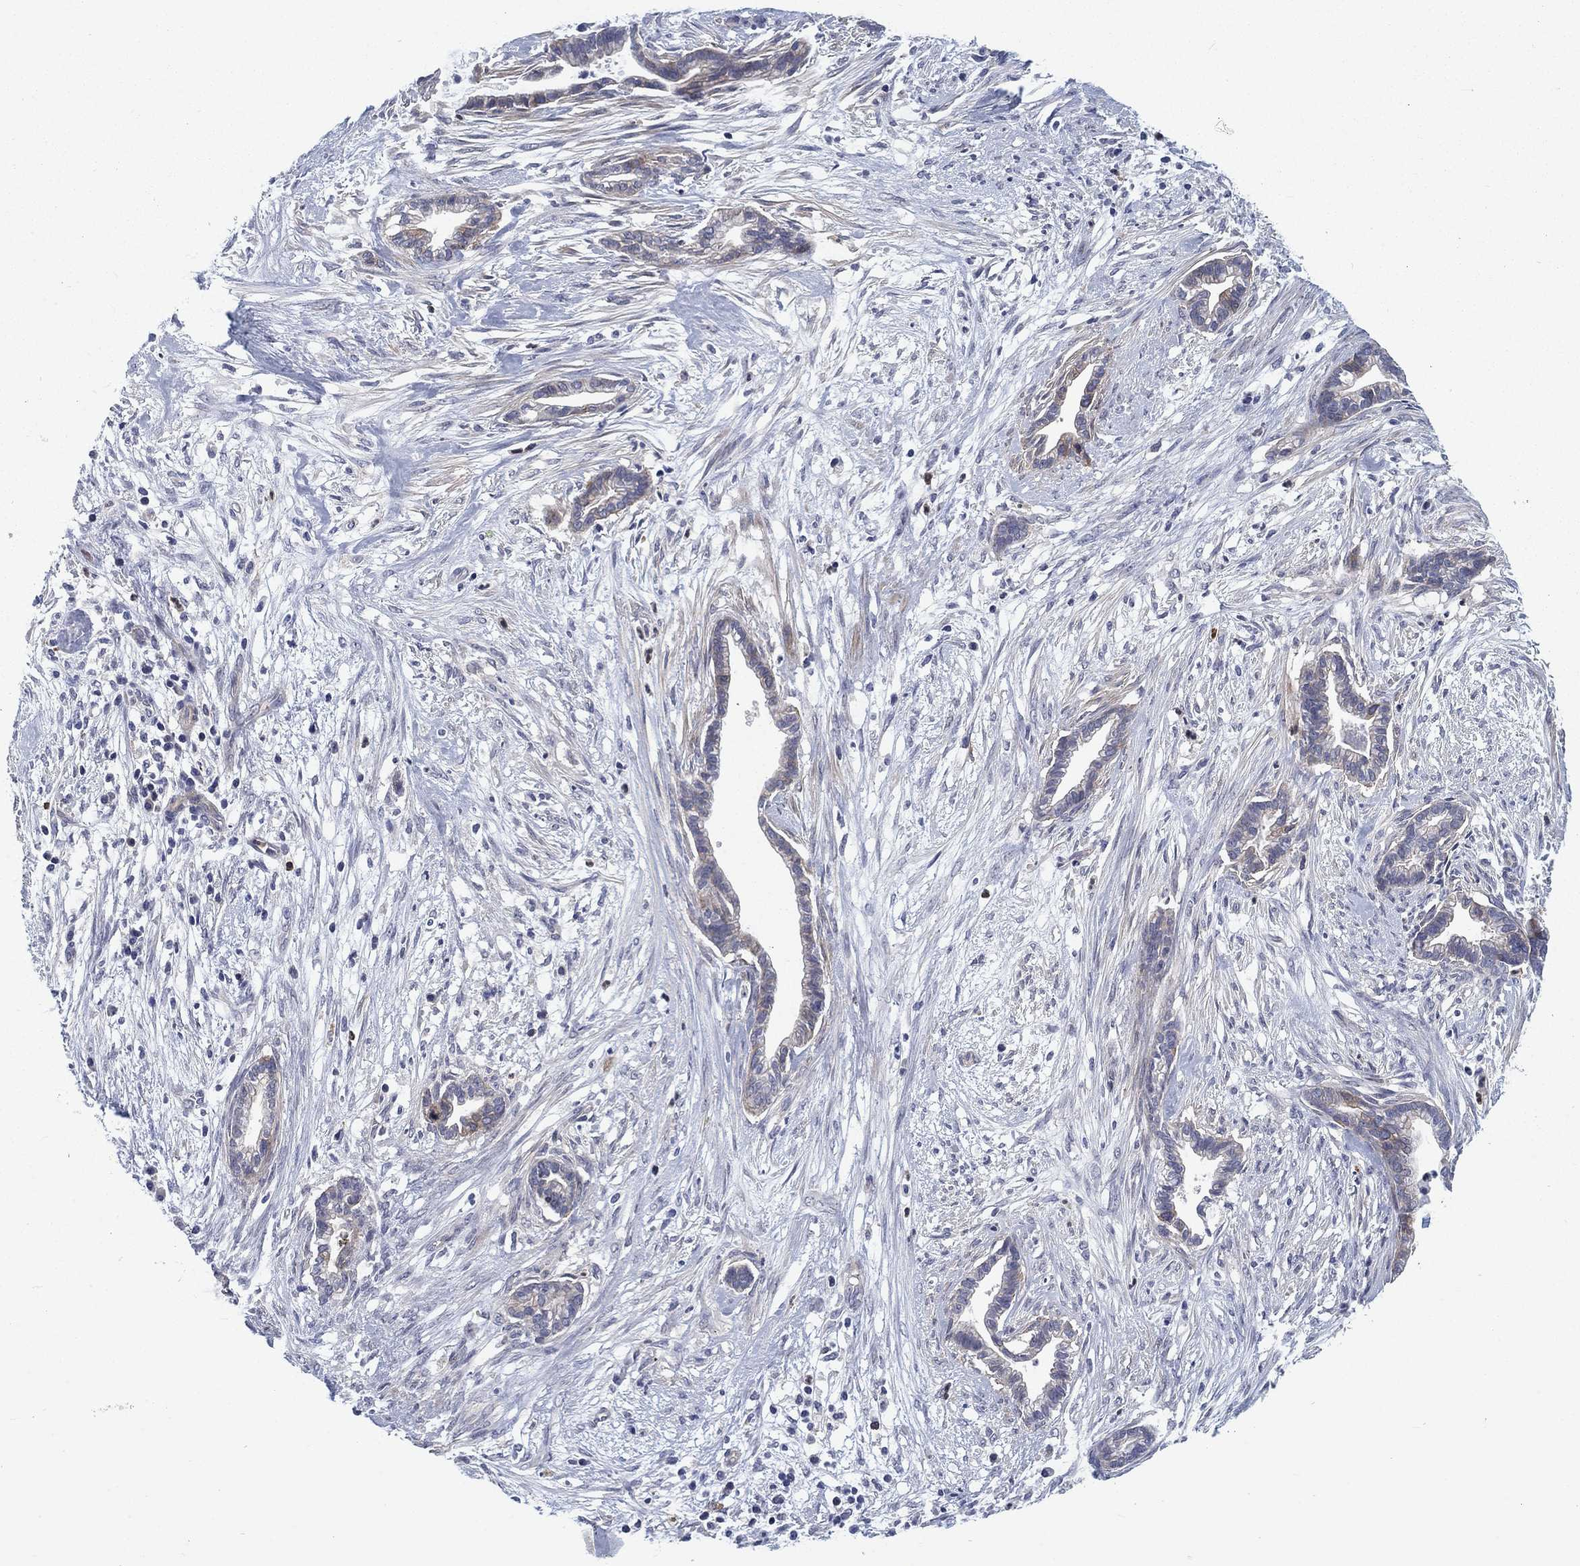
{"staining": {"intensity": "negative", "quantity": "none", "location": "none"}, "tissue": "cervical cancer", "cell_type": "Tumor cells", "image_type": "cancer", "snomed": [{"axis": "morphology", "description": "Adenocarcinoma, NOS"}, {"axis": "topography", "description": "Cervix"}], "caption": "A high-resolution photomicrograph shows immunohistochemistry (IHC) staining of cervical adenocarcinoma, which shows no significant staining in tumor cells. (Brightfield microscopy of DAB immunohistochemistry (IHC) at high magnification).", "gene": "KIF15", "patient": {"sex": "female", "age": 62}}